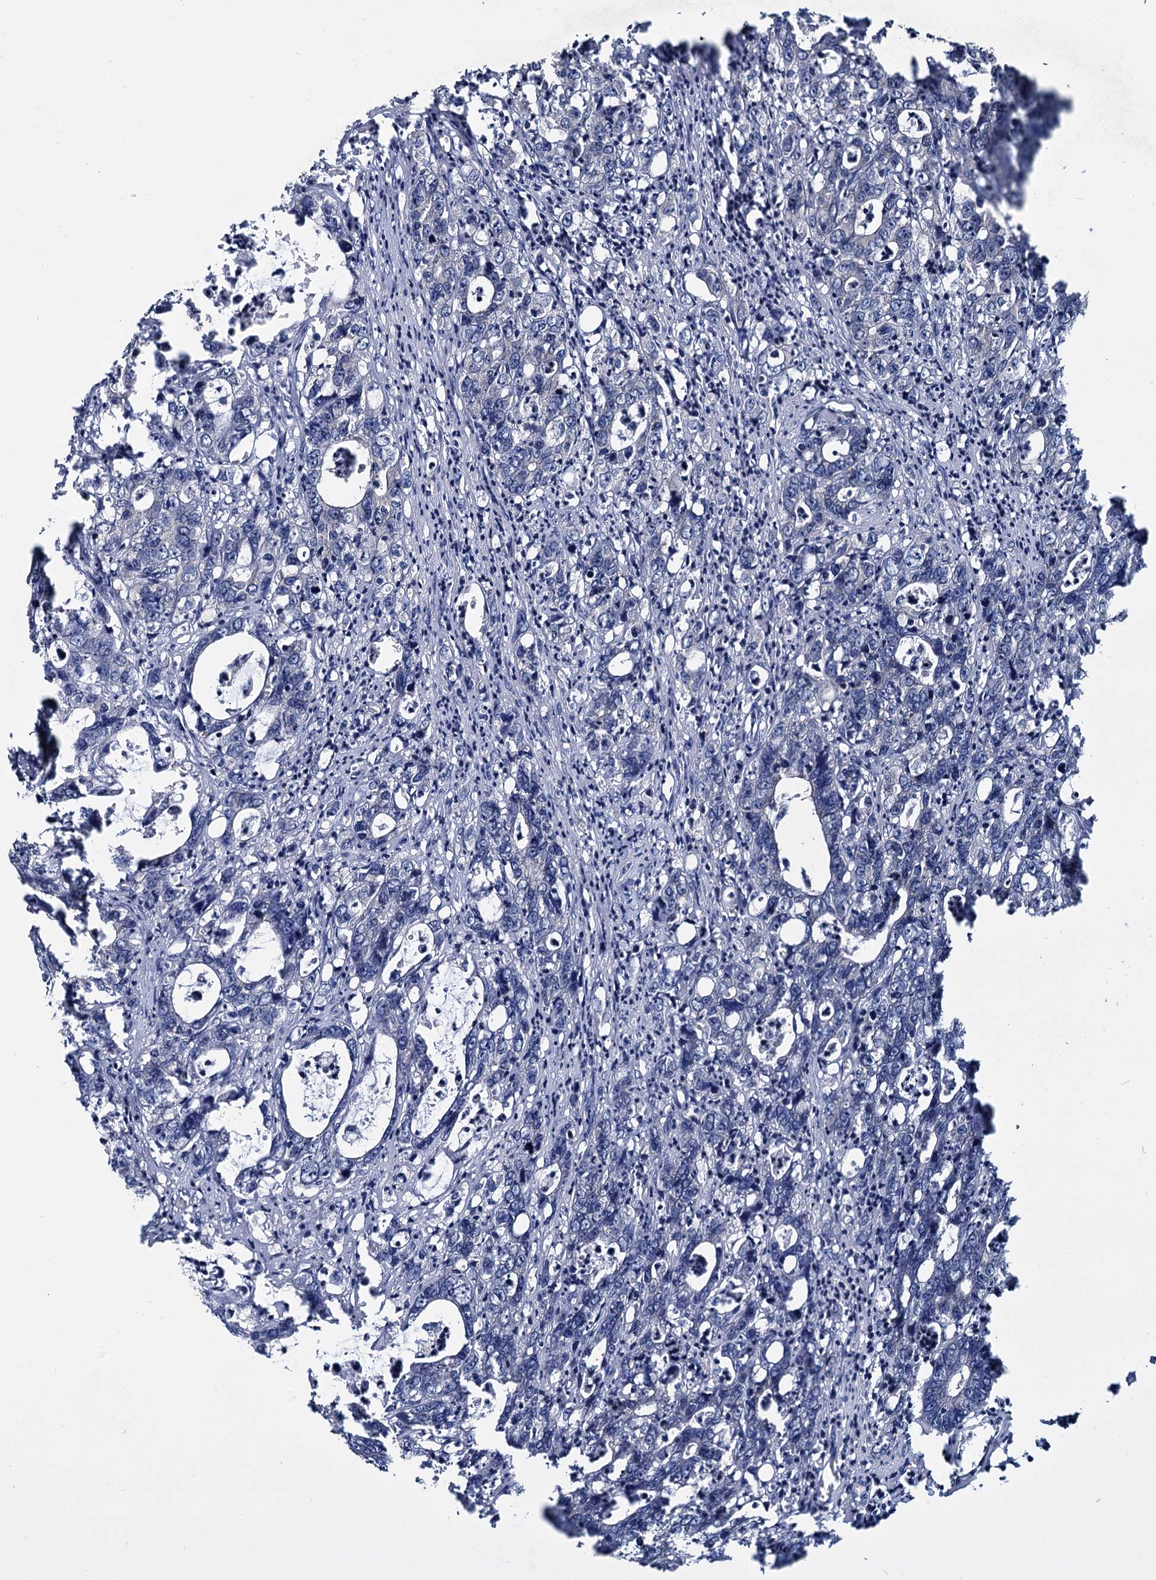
{"staining": {"intensity": "negative", "quantity": "none", "location": "none"}, "tissue": "colorectal cancer", "cell_type": "Tumor cells", "image_type": "cancer", "snomed": [{"axis": "morphology", "description": "Adenocarcinoma, NOS"}, {"axis": "topography", "description": "Colon"}], "caption": "Tumor cells show no significant protein expression in colorectal cancer (adenocarcinoma).", "gene": "CEP192", "patient": {"sex": "female", "age": 75}}